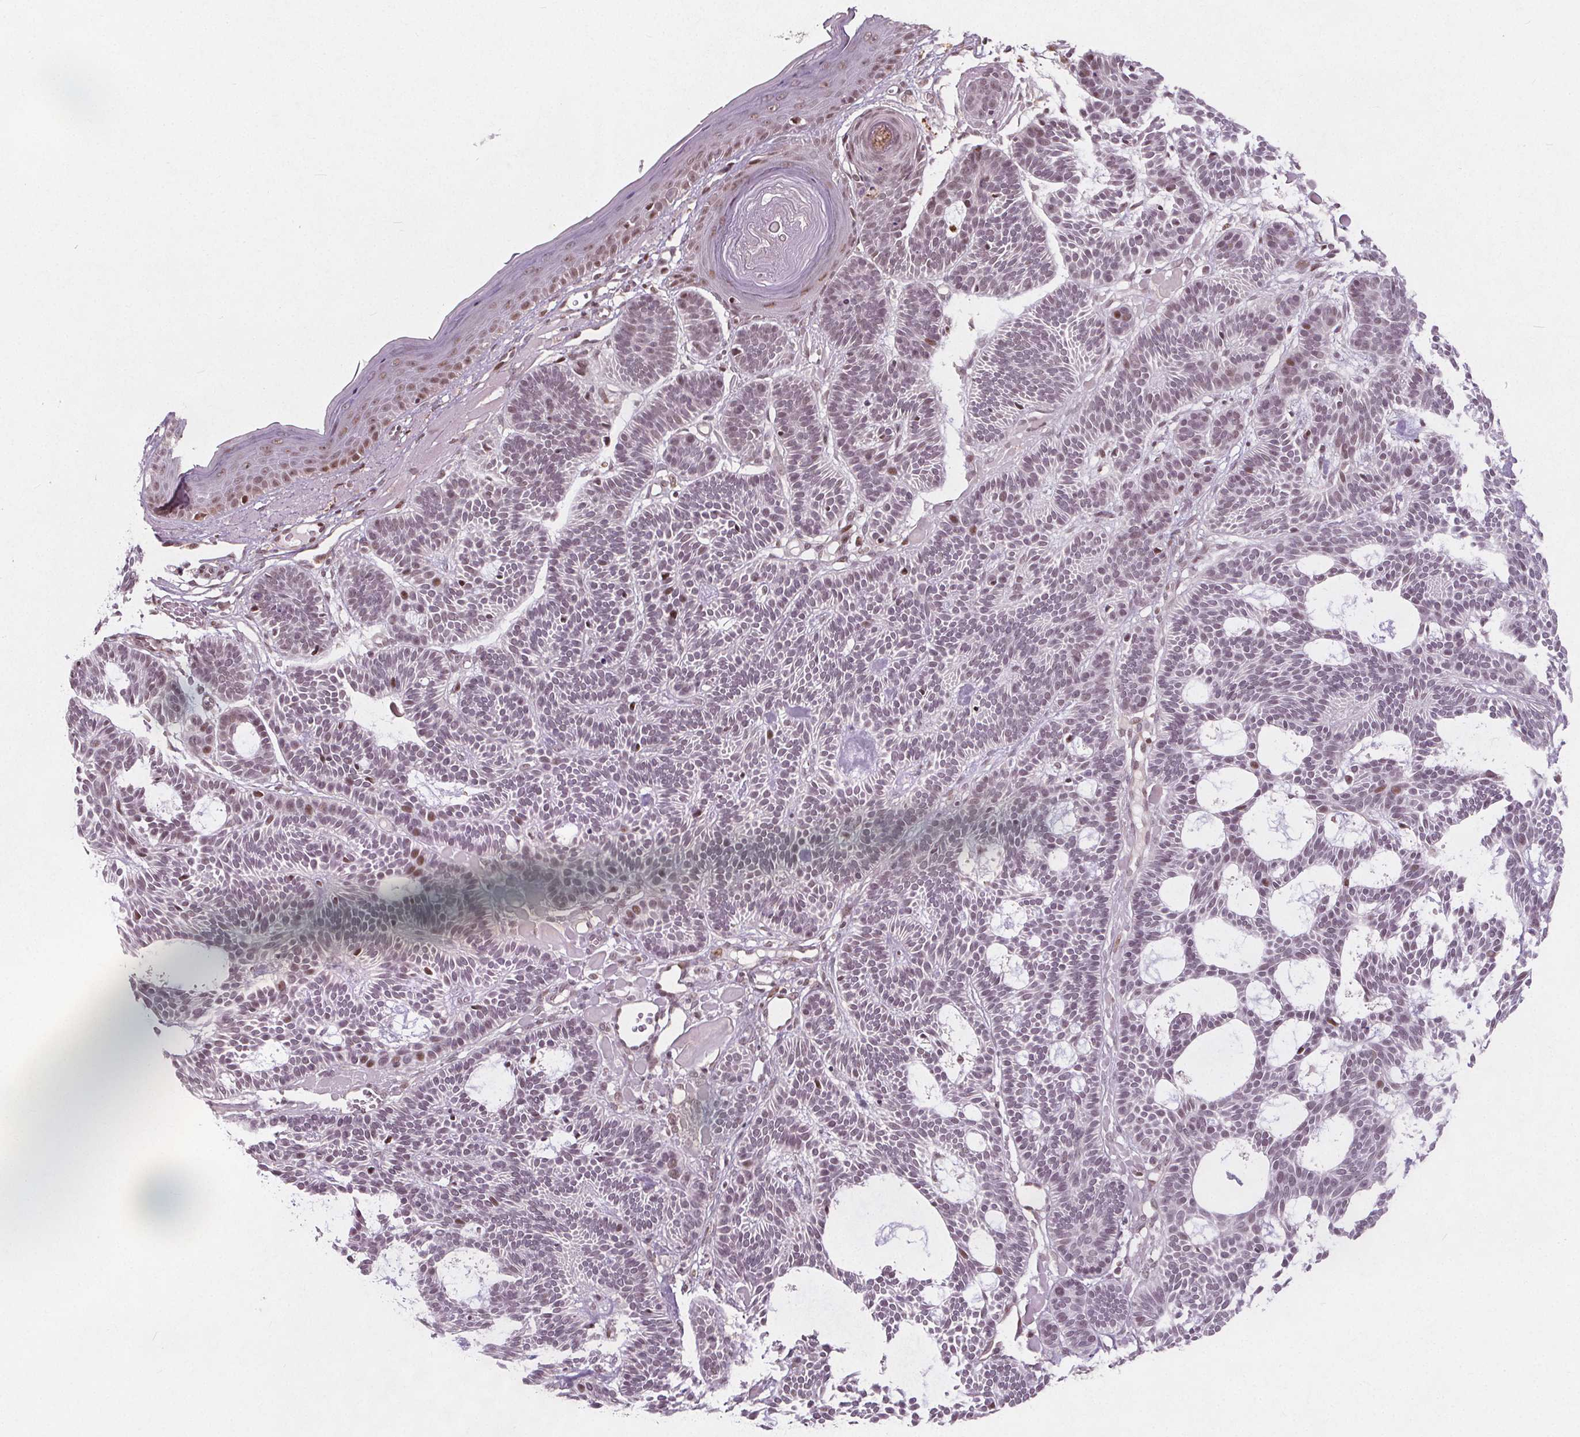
{"staining": {"intensity": "weak", "quantity": "<25%", "location": "nuclear"}, "tissue": "skin cancer", "cell_type": "Tumor cells", "image_type": "cancer", "snomed": [{"axis": "morphology", "description": "Basal cell carcinoma"}, {"axis": "topography", "description": "Skin"}], "caption": "Tumor cells show no significant protein expression in skin cancer.", "gene": "TAF6L", "patient": {"sex": "male", "age": 85}}